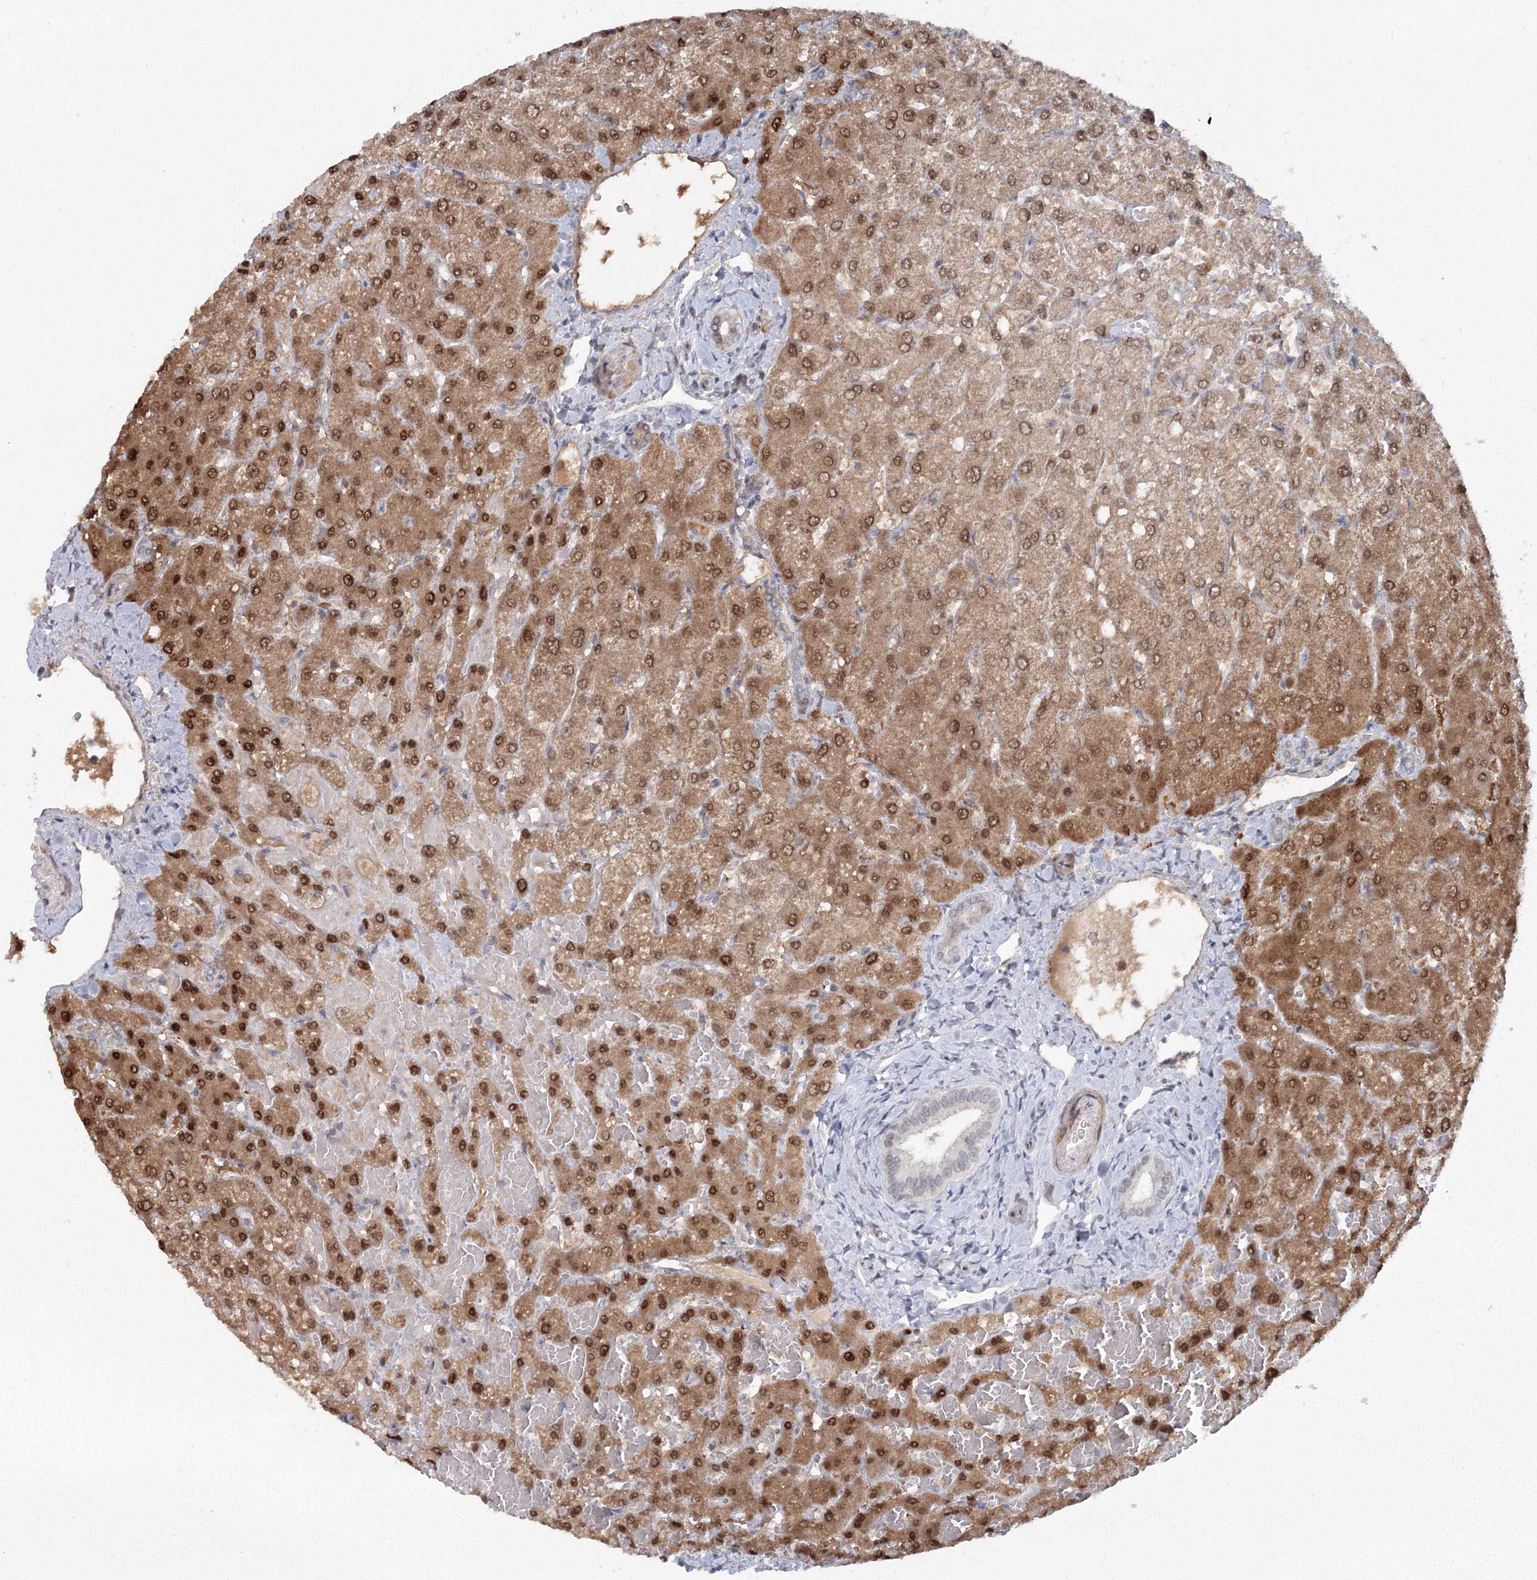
{"staining": {"intensity": "negative", "quantity": "none", "location": "none"}, "tissue": "liver", "cell_type": "Cholangiocytes", "image_type": "normal", "snomed": [{"axis": "morphology", "description": "Normal tissue, NOS"}, {"axis": "topography", "description": "Liver"}], "caption": "Liver stained for a protein using IHC shows no expression cholangiocytes.", "gene": "C3orf33", "patient": {"sex": "female", "age": 54}}